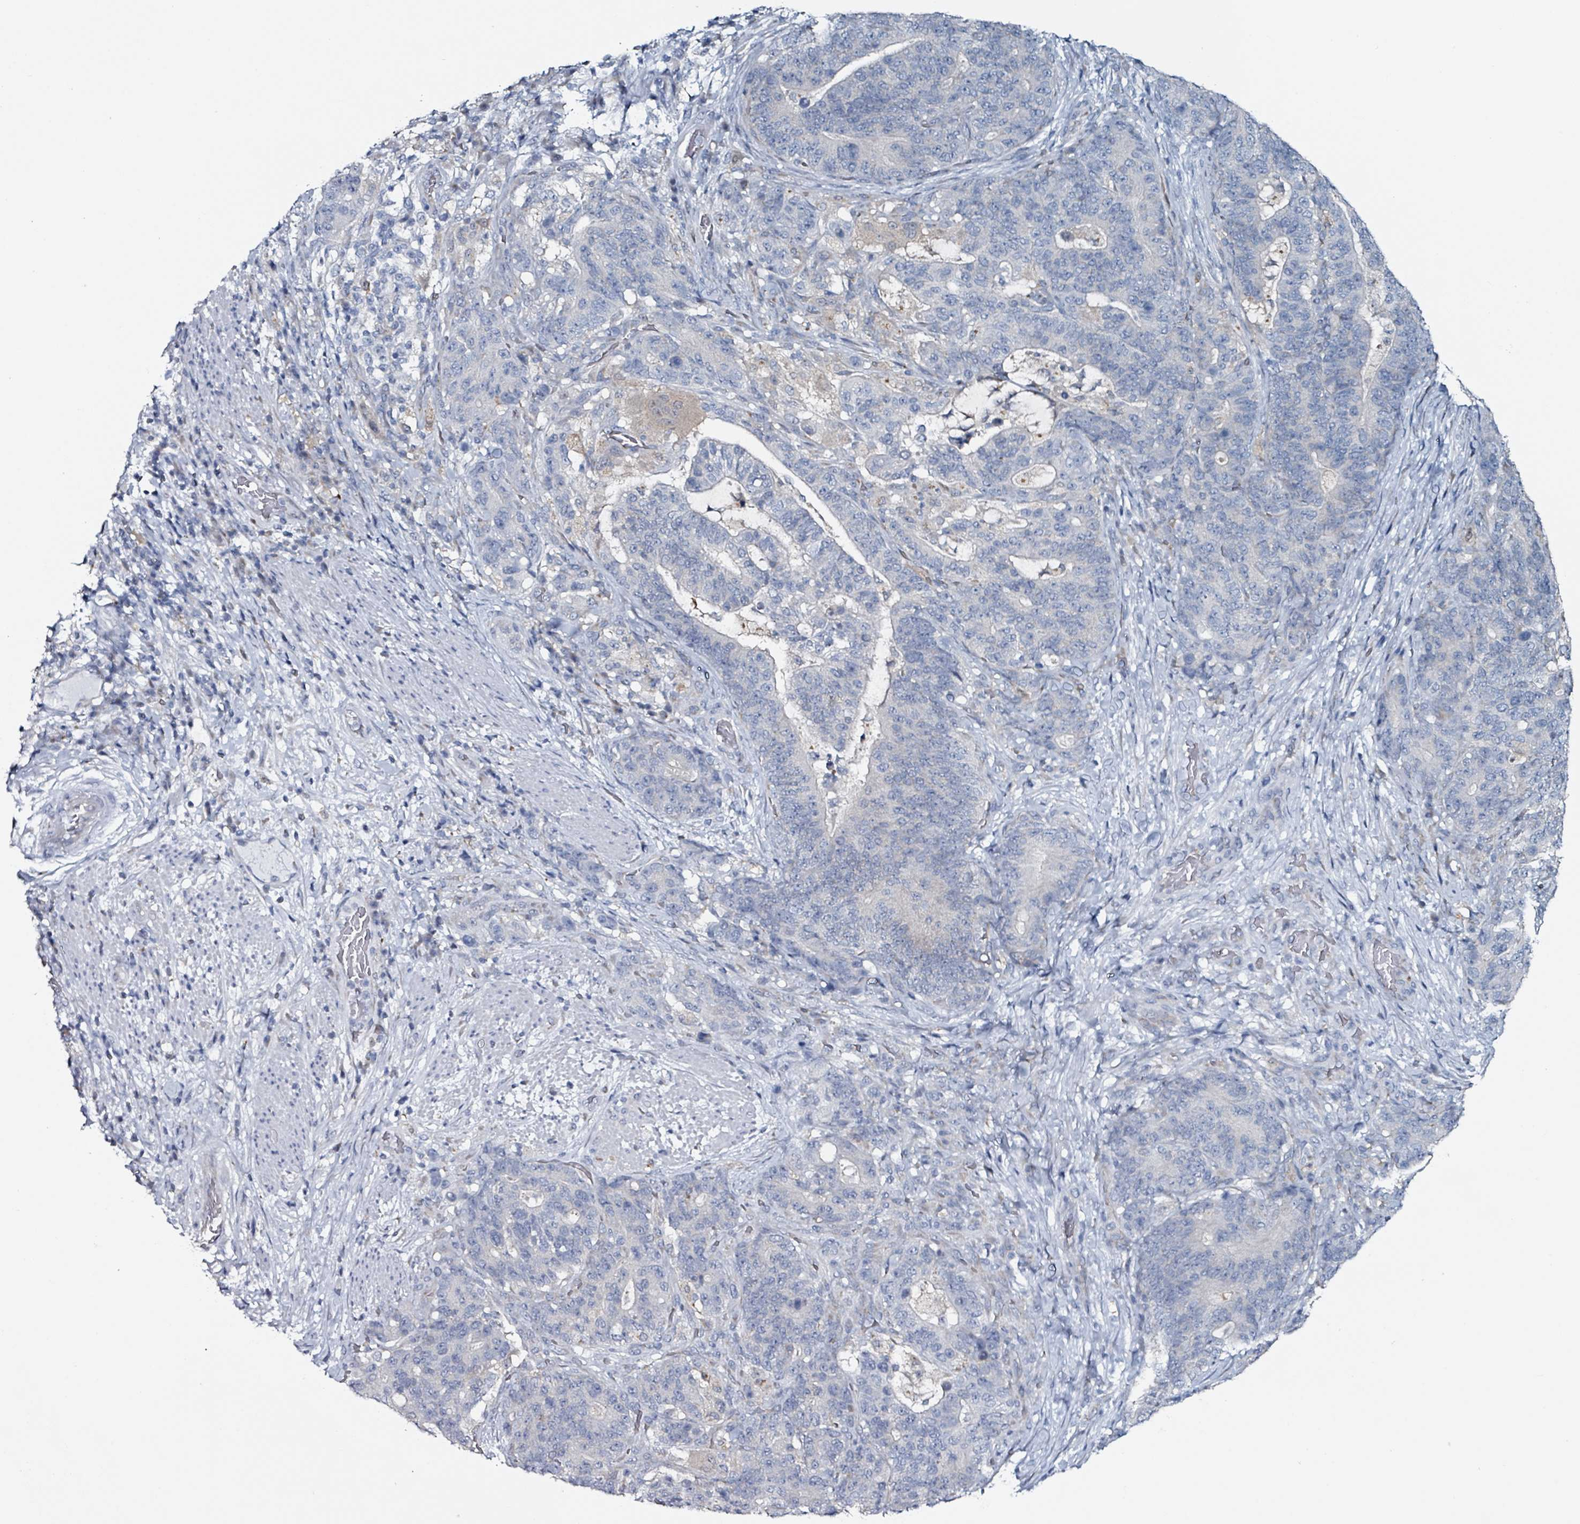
{"staining": {"intensity": "negative", "quantity": "none", "location": "none"}, "tissue": "stomach cancer", "cell_type": "Tumor cells", "image_type": "cancer", "snomed": [{"axis": "morphology", "description": "Normal tissue, NOS"}, {"axis": "morphology", "description": "Adenocarcinoma, NOS"}, {"axis": "topography", "description": "Stomach"}], "caption": "This is an IHC micrograph of adenocarcinoma (stomach). There is no expression in tumor cells.", "gene": "B3GAT3", "patient": {"sex": "female", "age": 64}}